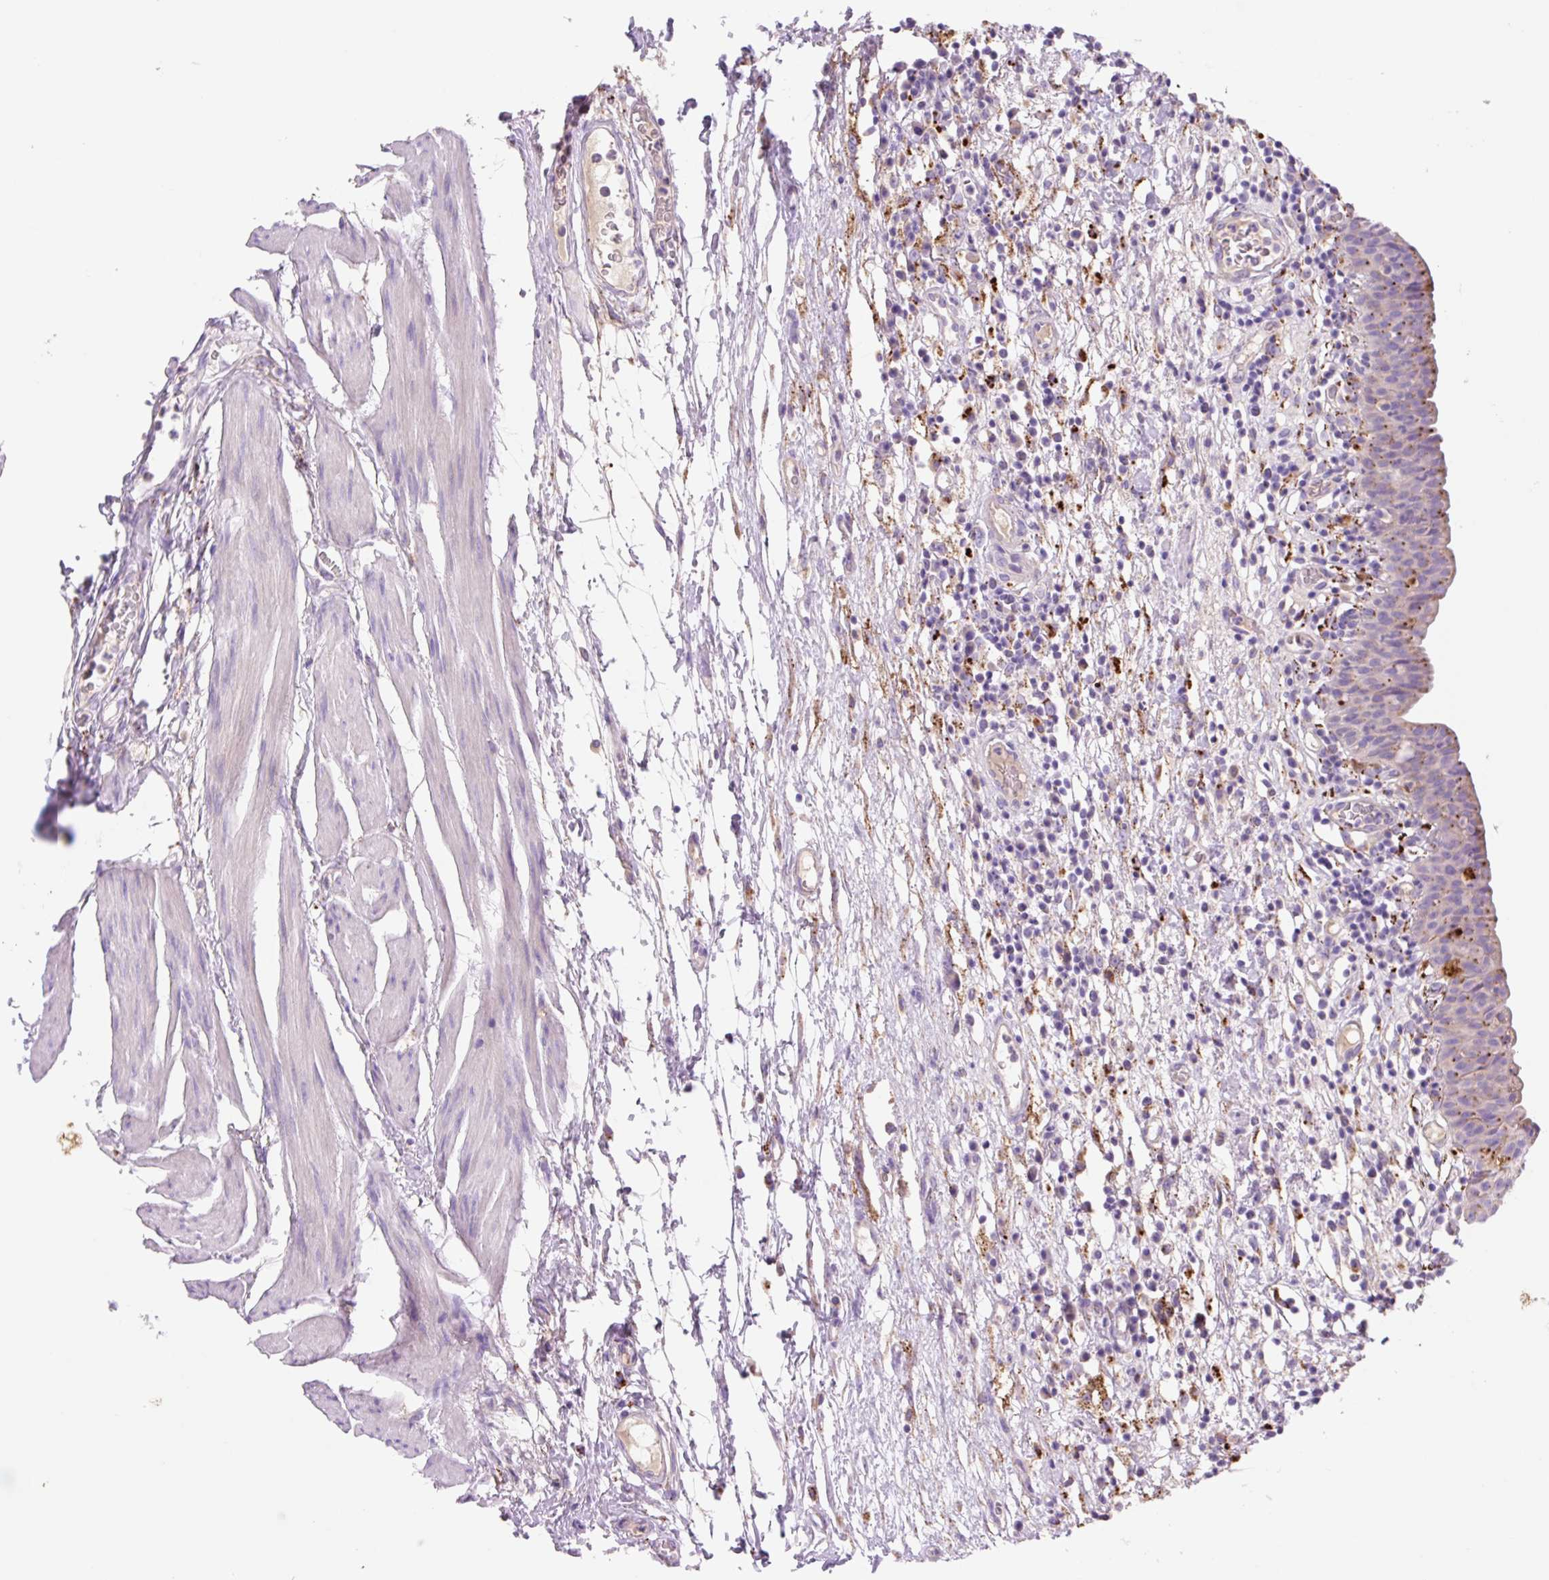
{"staining": {"intensity": "moderate", "quantity": "<25%", "location": "cytoplasmic/membranous"}, "tissue": "urinary bladder", "cell_type": "Urothelial cells", "image_type": "normal", "snomed": [{"axis": "morphology", "description": "Normal tissue, NOS"}, {"axis": "morphology", "description": "Inflammation, NOS"}, {"axis": "topography", "description": "Urinary bladder"}], "caption": "A brown stain highlights moderate cytoplasmic/membranous positivity of a protein in urothelial cells of benign urinary bladder.", "gene": "HEXA", "patient": {"sex": "male", "age": 57}}